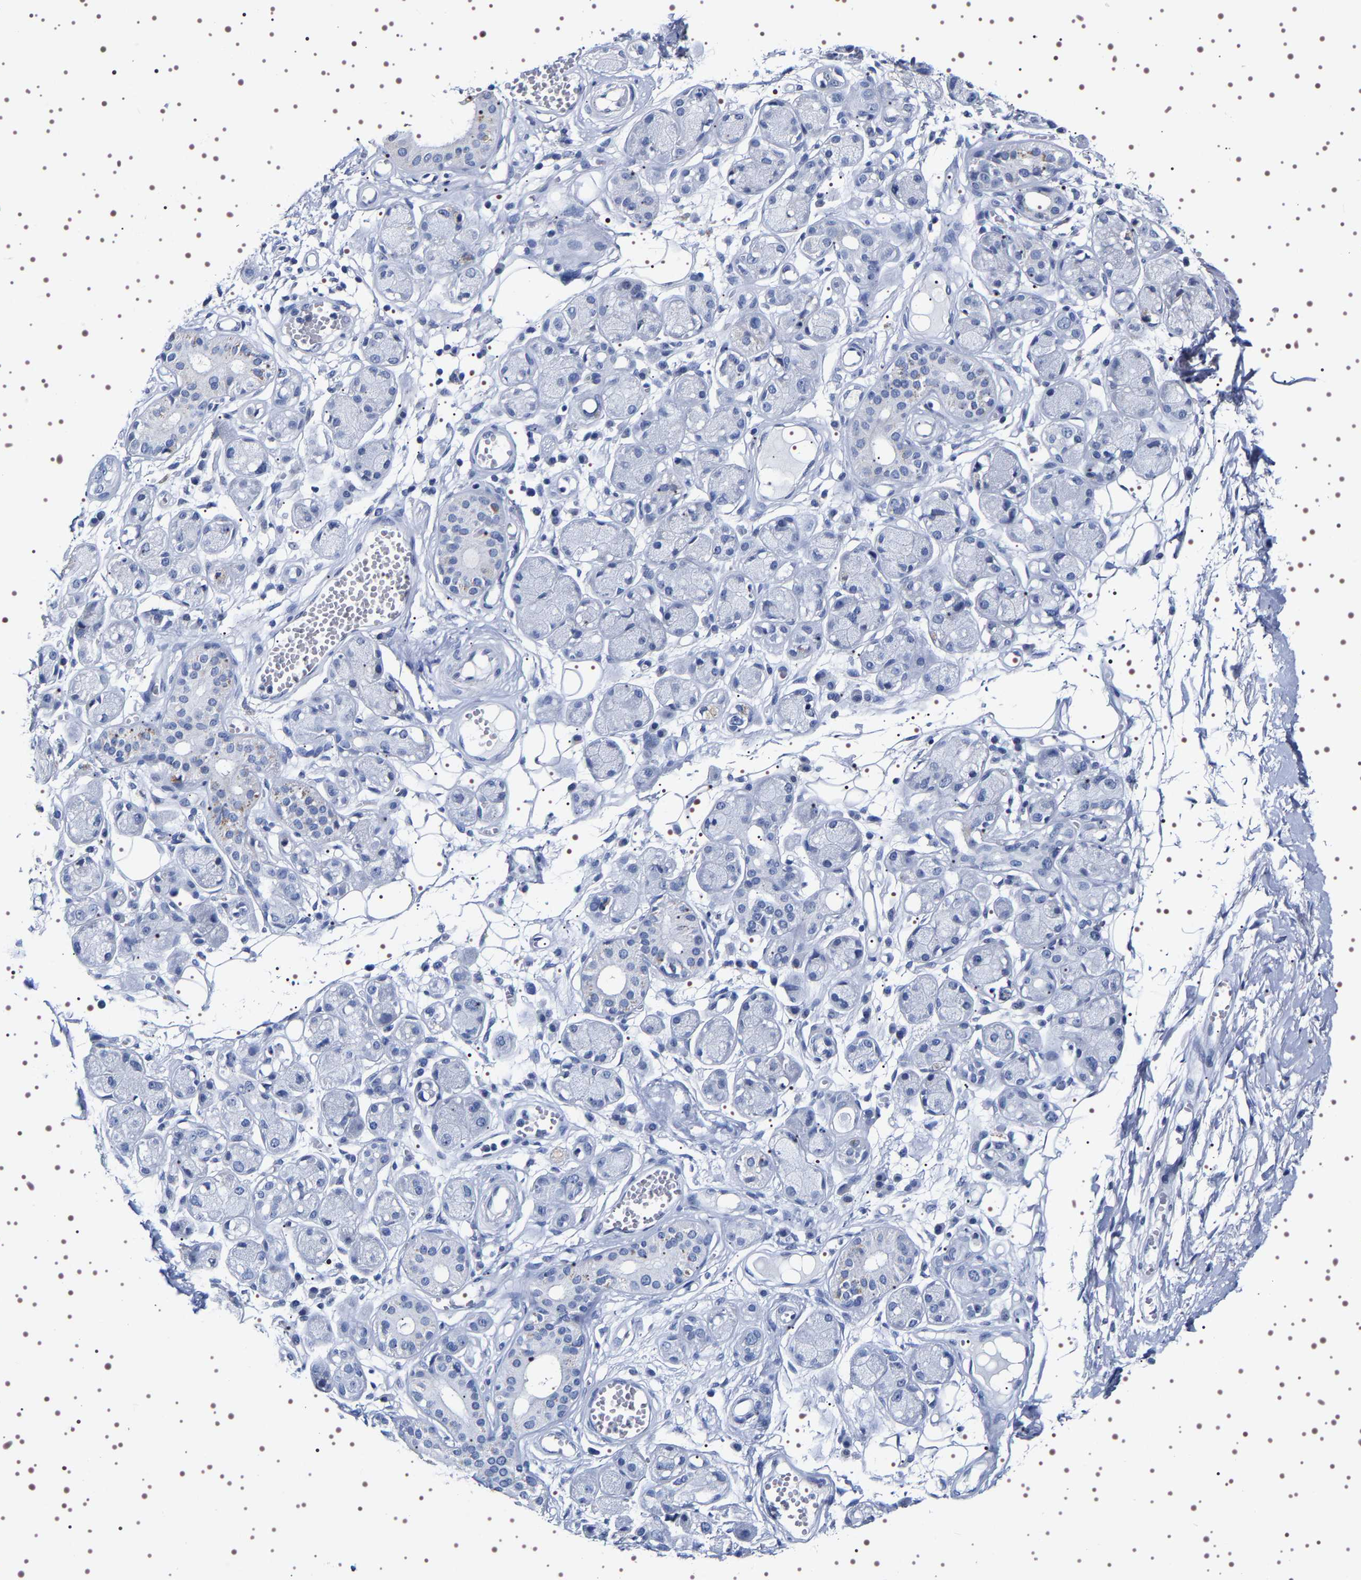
{"staining": {"intensity": "negative", "quantity": "none", "location": "none"}, "tissue": "adipose tissue", "cell_type": "Adipocytes", "image_type": "normal", "snomed": [{"axis": "morphology", "description": "Normal tissue, NOS"}, {"axis": "morphology", "description": "Inflammation, NOS"}, {"axis": "topography", "description": "Salivary gland"}, {"axis": "topography", "description": "Peripheral nerve tissue"}], "caption": "DAB immunohistochemical staining of benign human adipose tissue displays no significant expression in adipocytes. (DAB immunohistochemistry (IHC), high magnification).", "gene": "UBQLN3", "patient": {"sex": "female", "age": 75}}